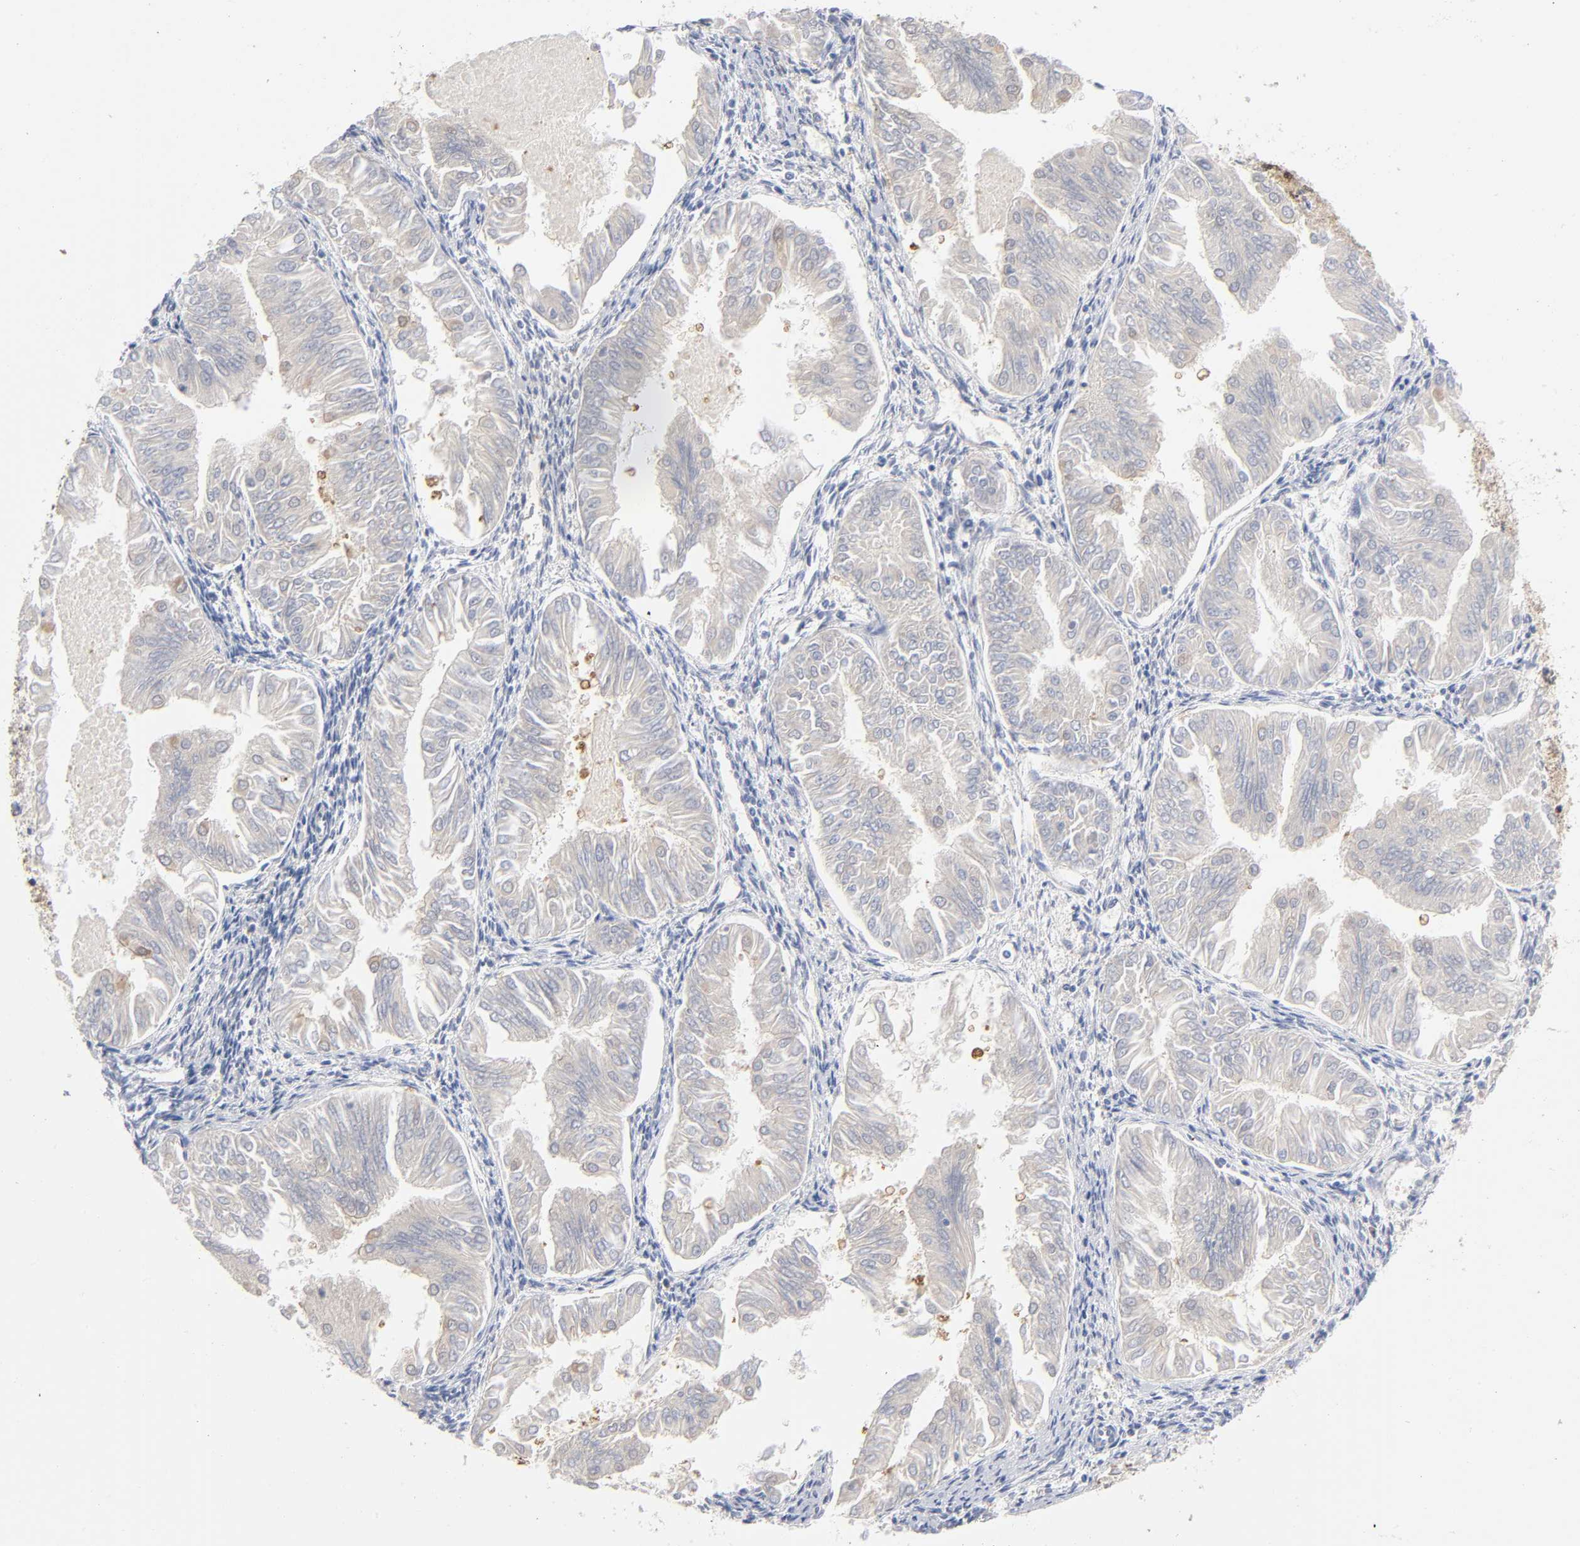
{"staining": {"intensity": "weak", "quantity": "<25%", "location": "cytoplasmic/membranous"}, "tissue": "endometrial cancer", "cell_type": "Tumor cells", "image_type": "cancer", "snomed": [{"axis": "morphology", "description": "Adenocarcinoma, NOS"}, {"axis": "topography", "description": "Endometrium"}], "caption": "High magnification brightfield microscopy of endometrial adenocarcinoma stained with DAB (3,3'-diaminobenzidine) (brown) and counterstained with hematoxylin (blue): tumor cells show no significant staining.", "gene": "DFFB", "patient": {"sex": "female", "age": 53}}